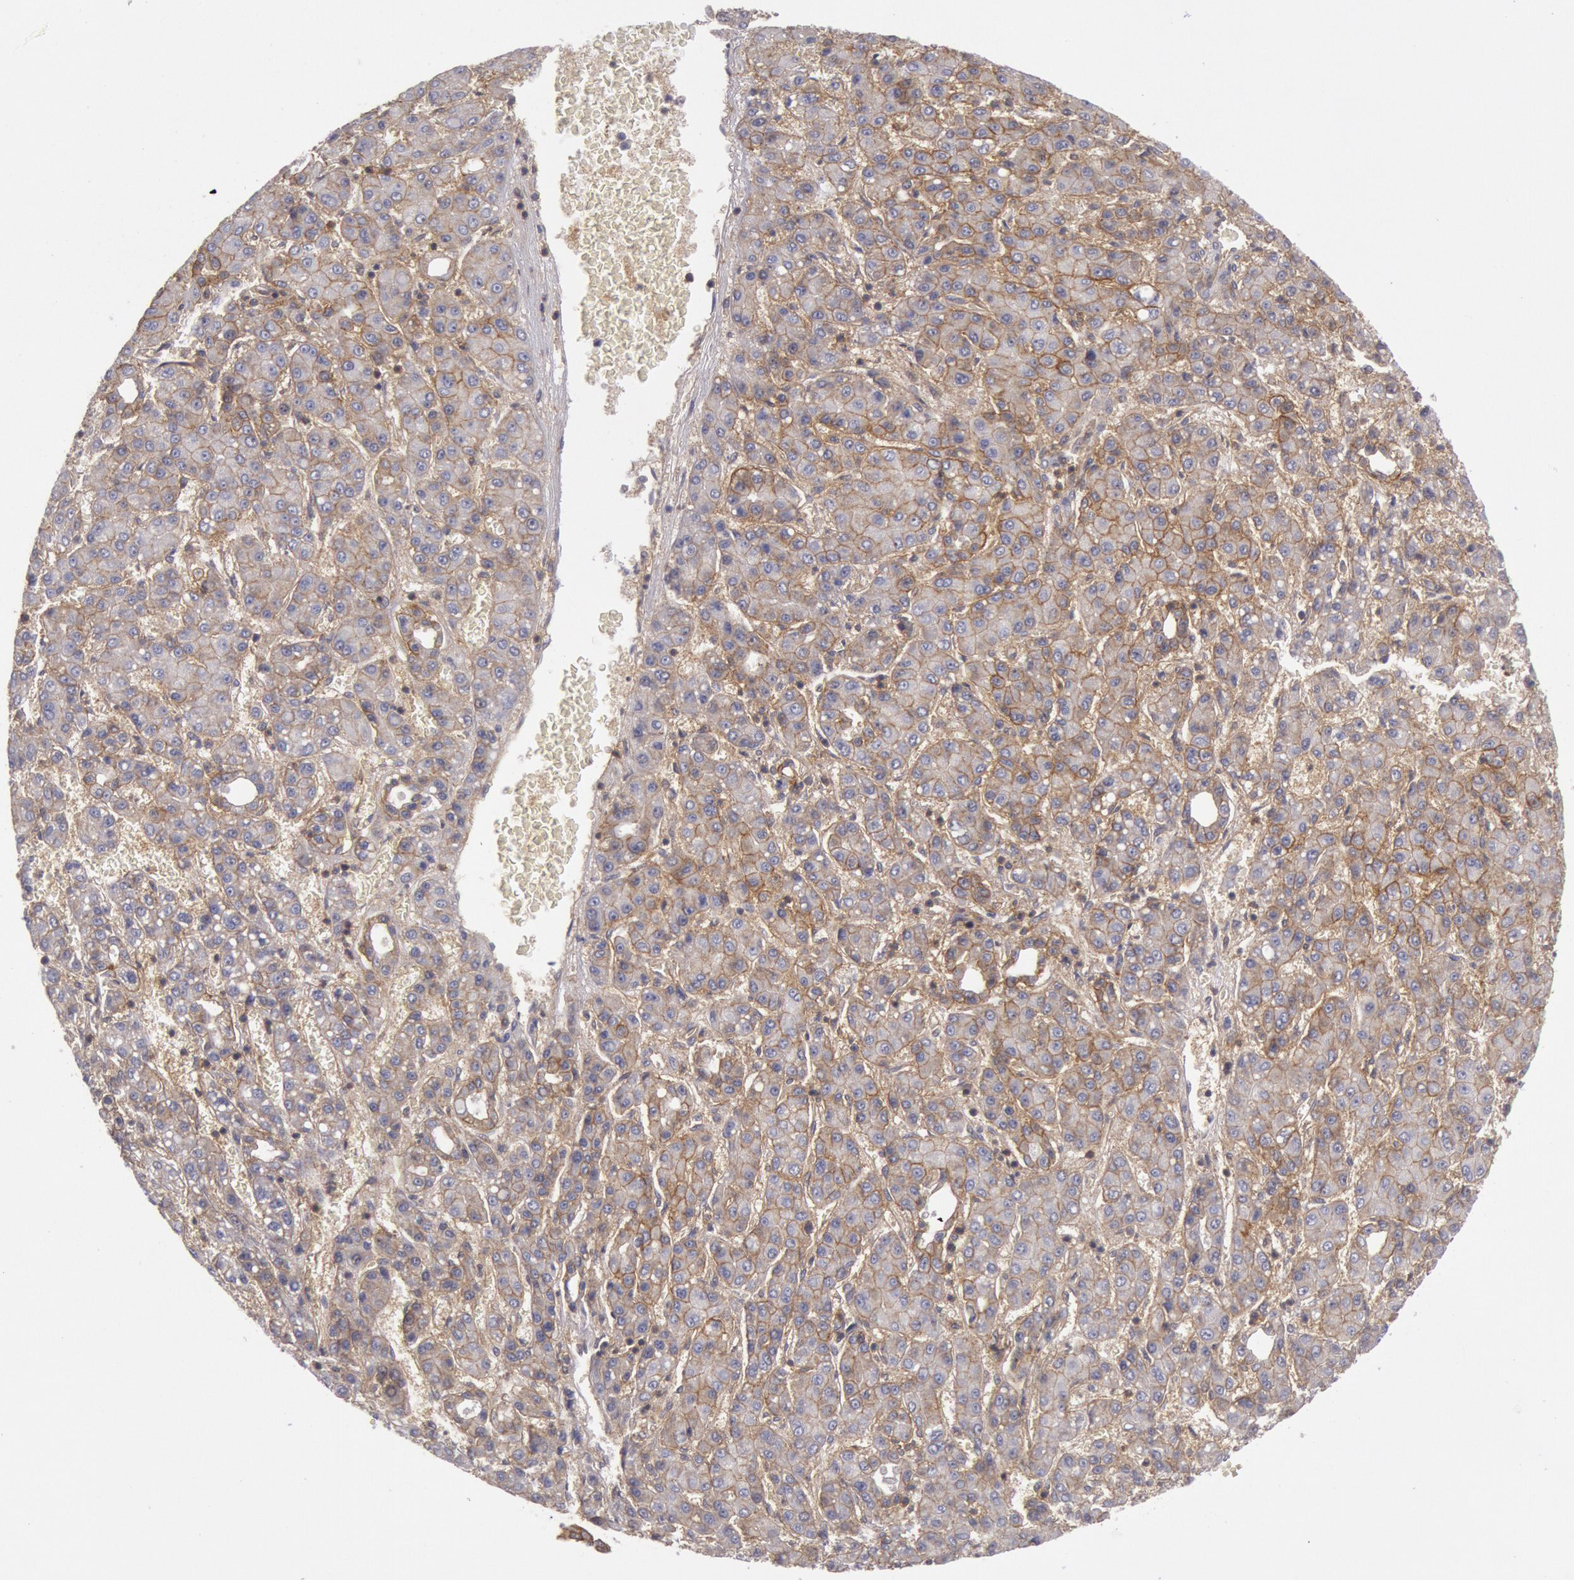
{"staining": {"intensity": "moderate", "quantity": ">75%", "location": "cytoplasmic/membranous"}, "tissue": "liver cancer", "cell_type": "Tumor cells", "image_type": "cancer", "snomed": [{"axis": "morphology", "description": "Carcinoma, Hepatocellular, NOS"}, {"axis": "topography", "description": "Liver"}], "caption": "Tumor cells exhibit medium levels of moderate cytoplasmic/membranous positivity in approximately >75% of cells in liver hepatocellular carcinoma.", "gene": "STX4", "patient": {"sex": "male", "age": 69}}